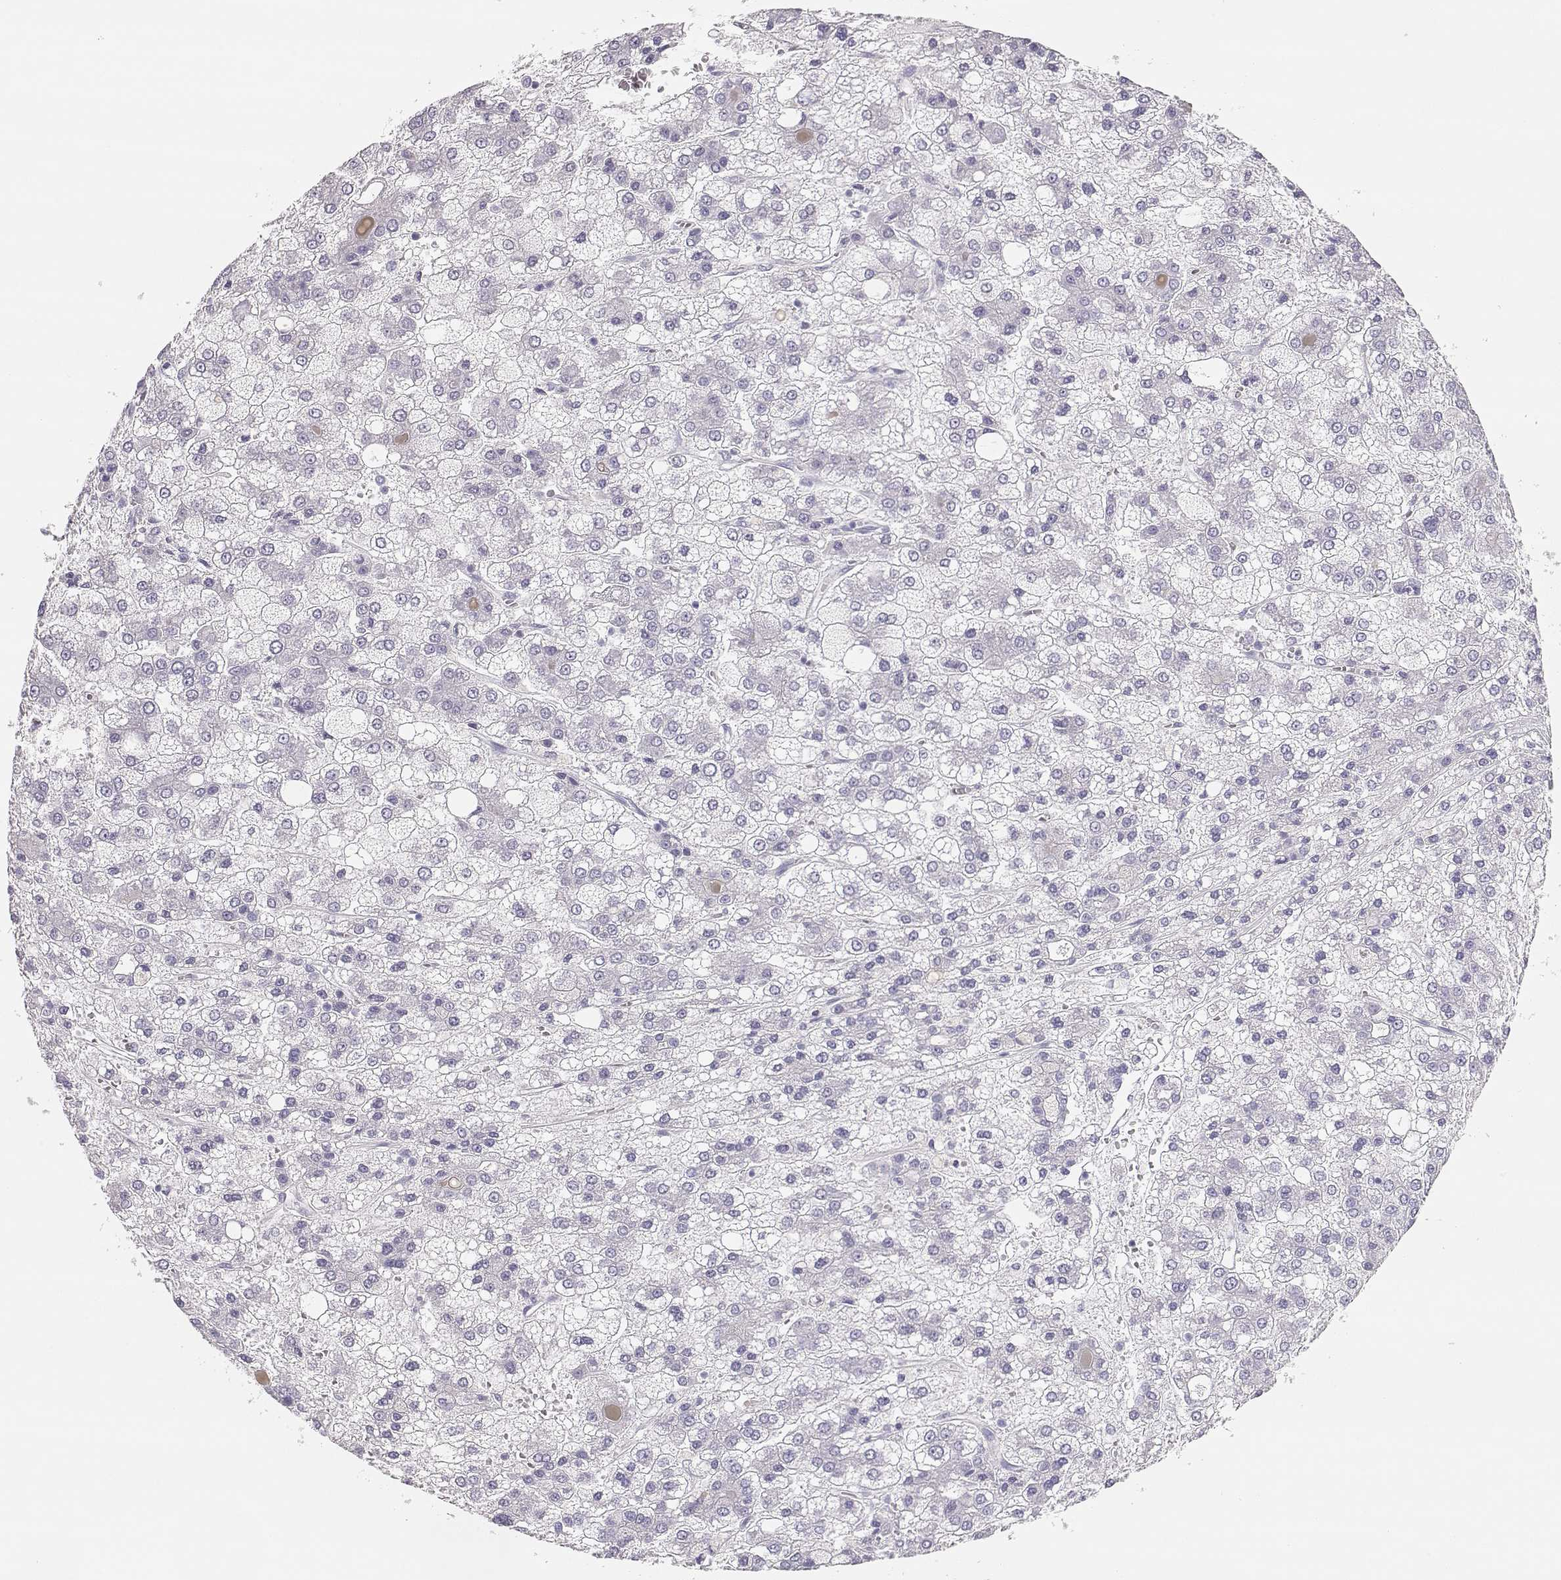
{"staining": {"intensity": "negative", "quantity": "none", "location": "none"}, "tissue": "liver cancer", "cell_type": "Tumor cells", "image_type": "cancer", "snomed": [{"axis": "morphology", "description": "Carcinoma, Hepatocellular, NOS"}, {"axis": "topography", "description": "Liver"}], "caption": "The image shows no significant positivity in tumor cells of liver cancer (hepatocellular carcinoma).", "gene": "OPN5", "patient": {"sex": "male", "age": 73}}